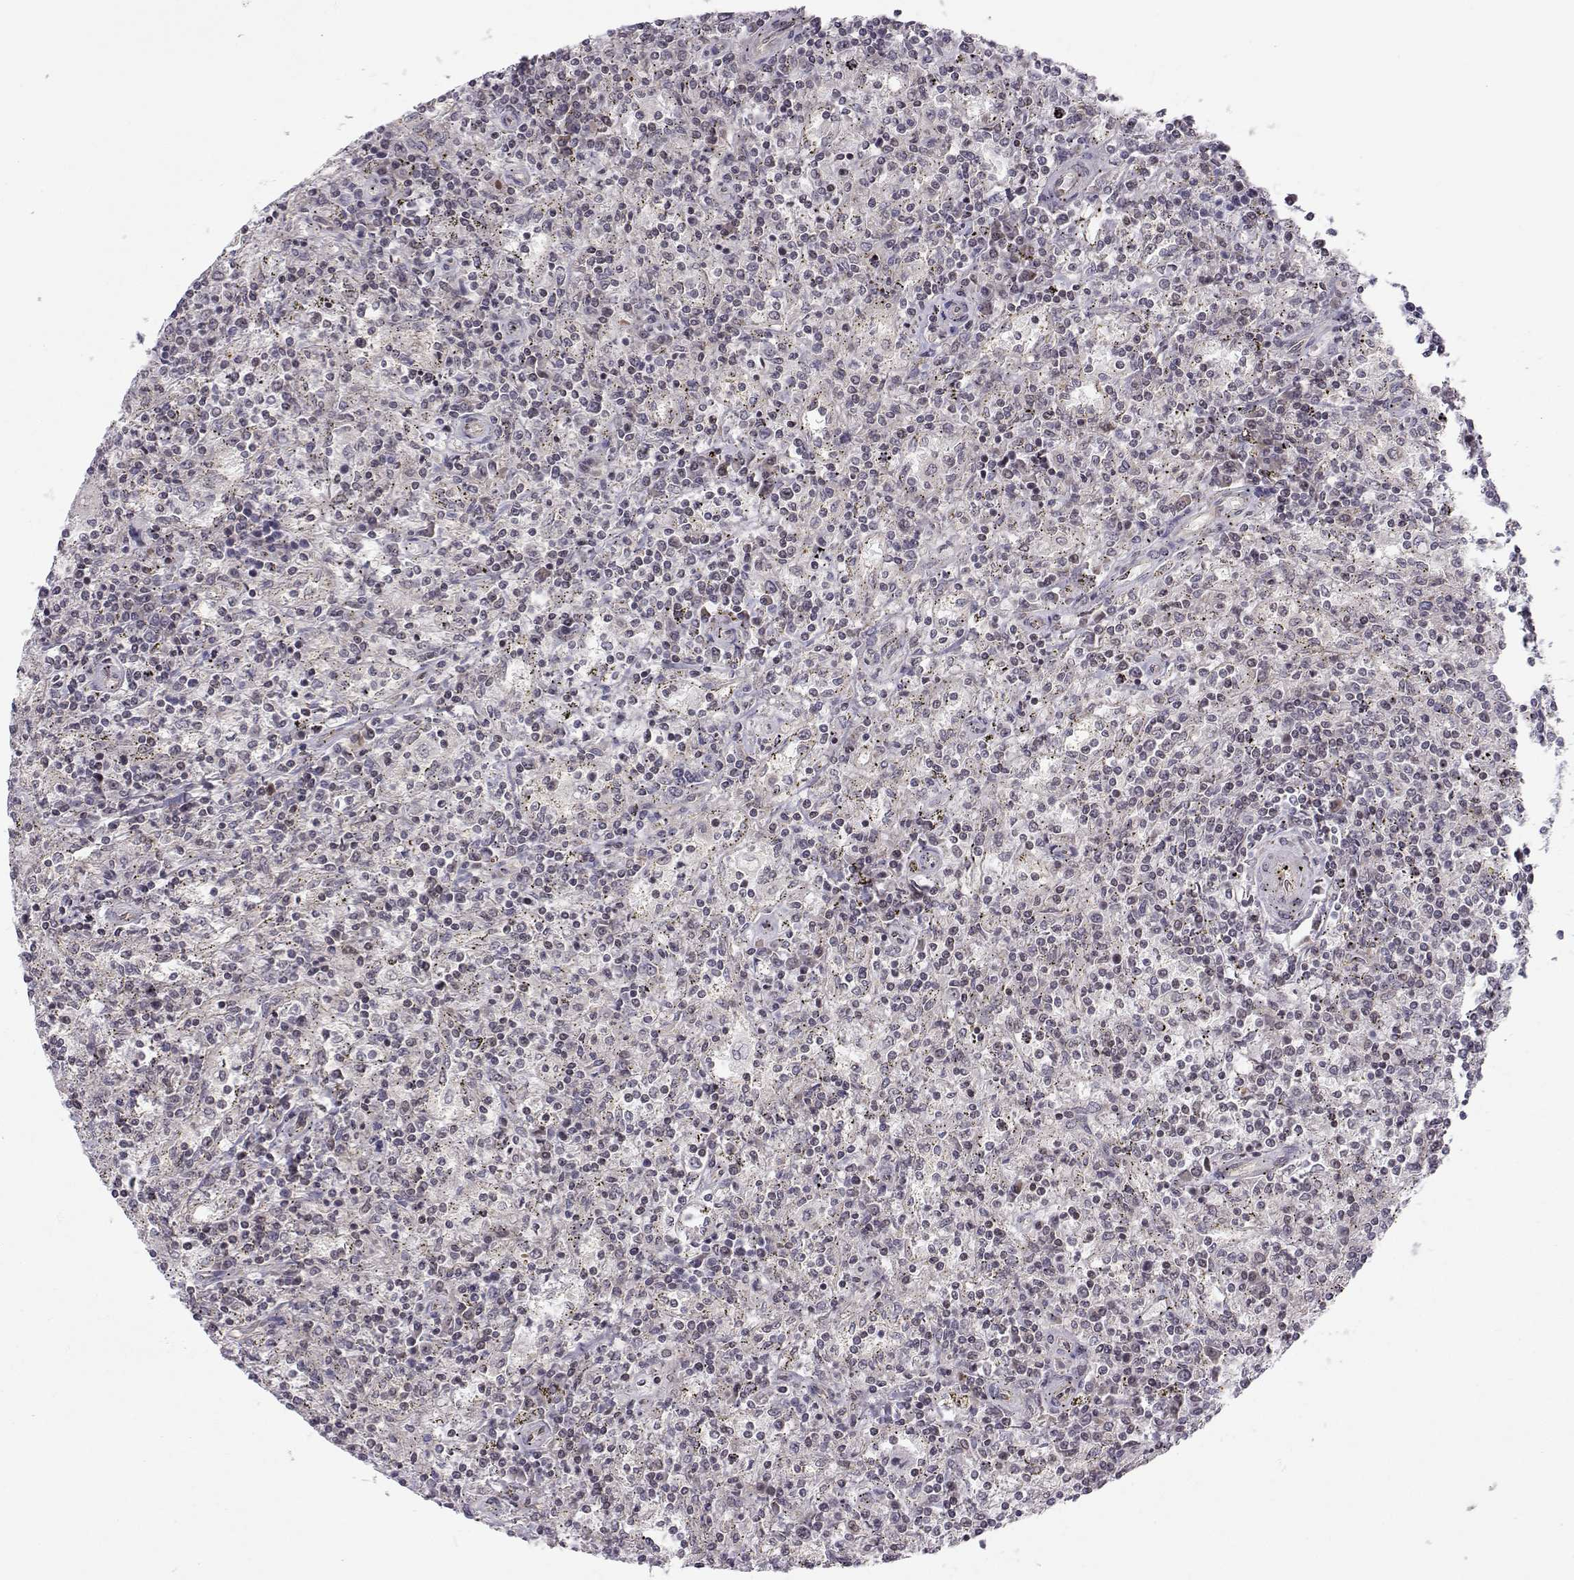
{"staining": {"intensity": "negative", "quantity": "none", "location": "none"}, "tissue": "lymphoma", "cell_type": "Tumor cells", "image_type": "cancer", "snomed": [{"axis": "morphology", "description": "Malignant lymphoma, non-Hodgkin's type, Low grade"}, {"axis": "topography", "description": "Spleen"}], "caption": "This is a photomicrograph of IHC staining of lymphoma, which shows no staining in tumor cells. (Brightfield microscopy of DAB immunohistochemistry at high magnification).", "gene": "KIF13B", "patient": {"sex": "male", "age": 62}}